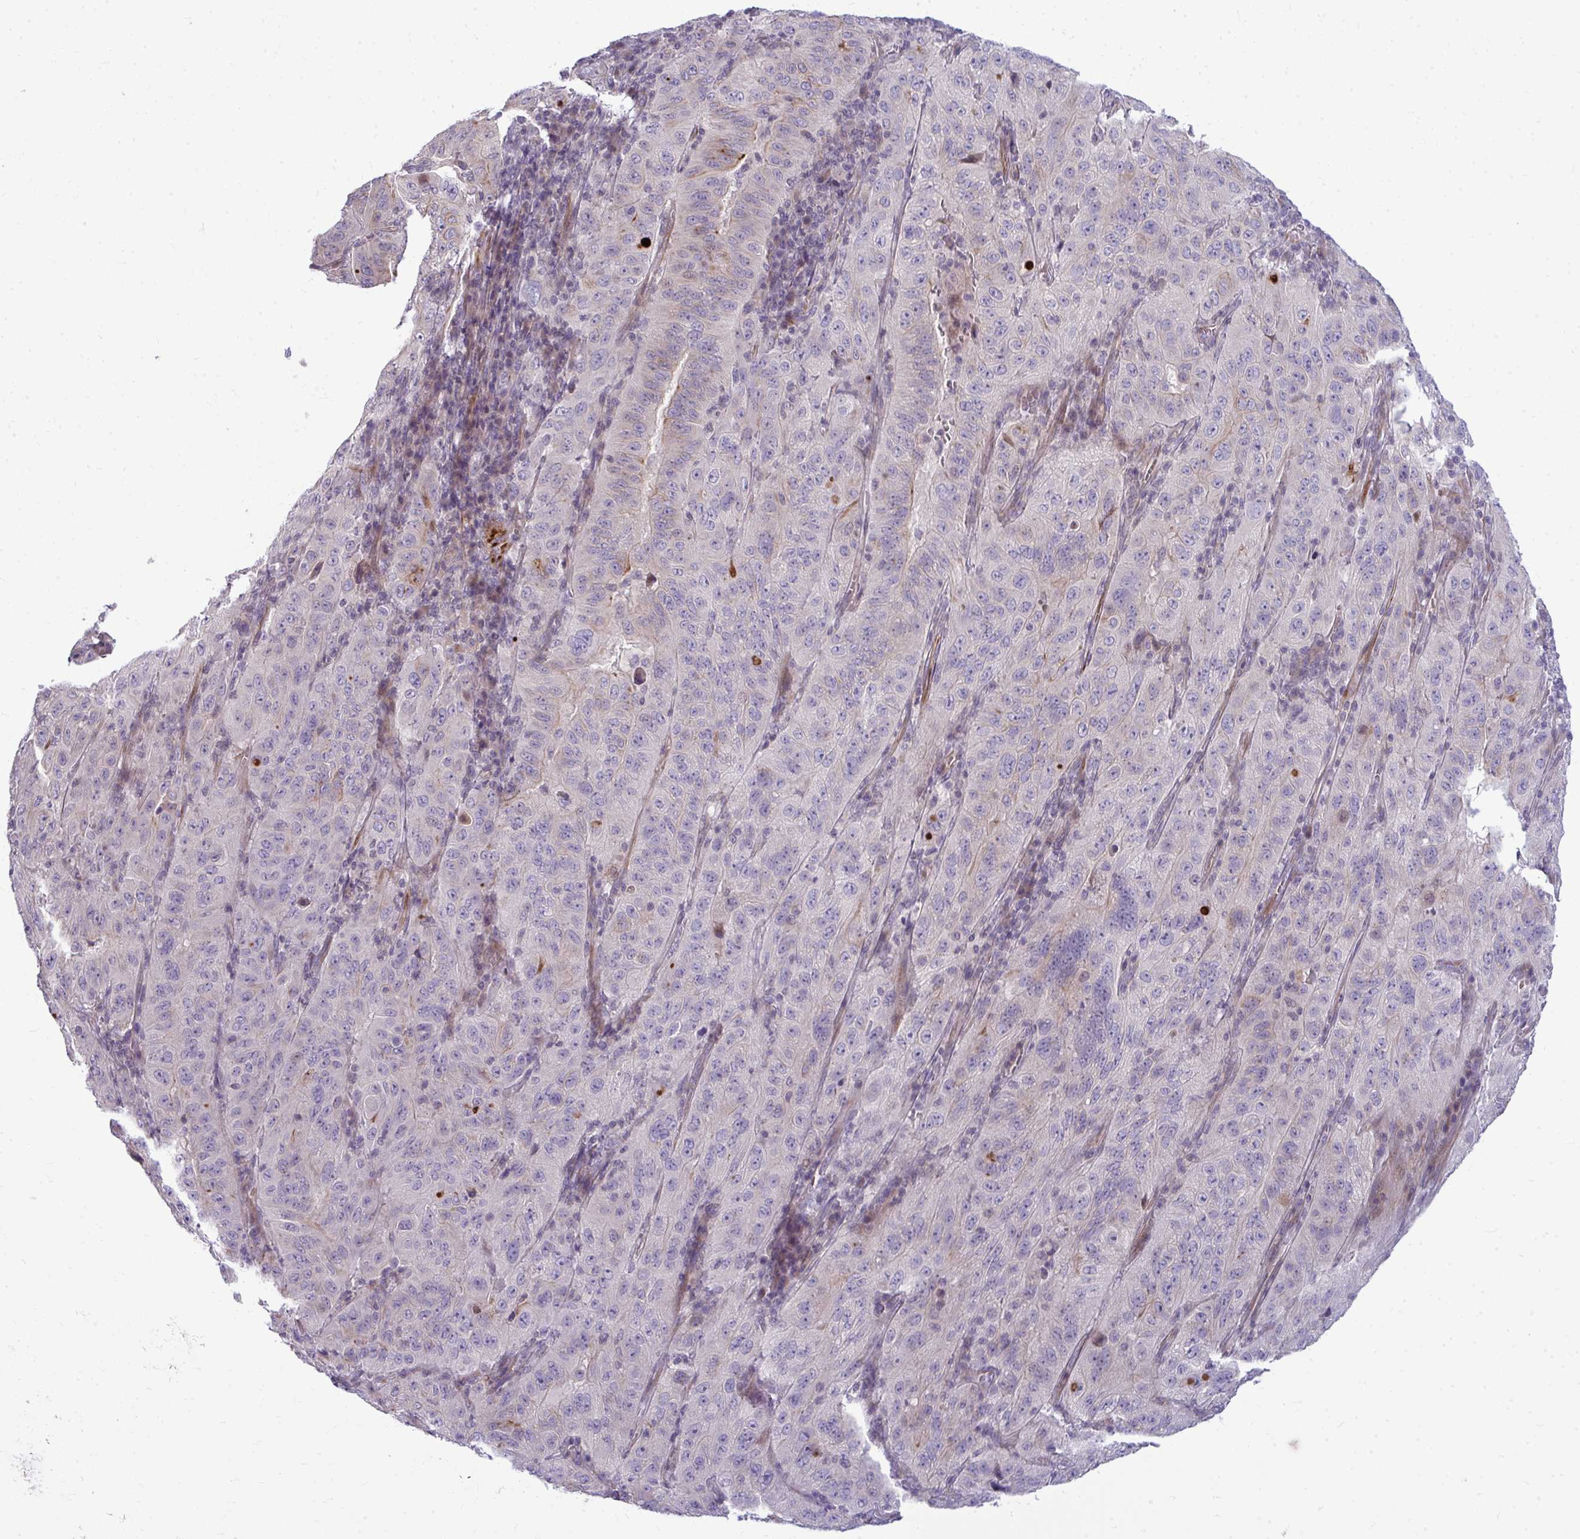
{"staining": {"intensity": "moderate", "quantity": "<25%", "location": "cytoplasmic/membranous"}, "tissue": "pancreatic cancer", "cell_type": "Tumor cells", "image_type": "cancer", "snomed": [{"axis": "morphology", "description": "Adenocarcinoma, NOS"}, {"axis": "topography", "description": "Pancreas"}], "caption": "Brown immunohistochemical staining in pancreatic cancer (adenocarcinoma) demonstrates moderate cytoplasmic/membranous staining in about <25% of tumor cells.", "gene": "SLC14A1", "patient": {"sex": "male", "age": 63}}